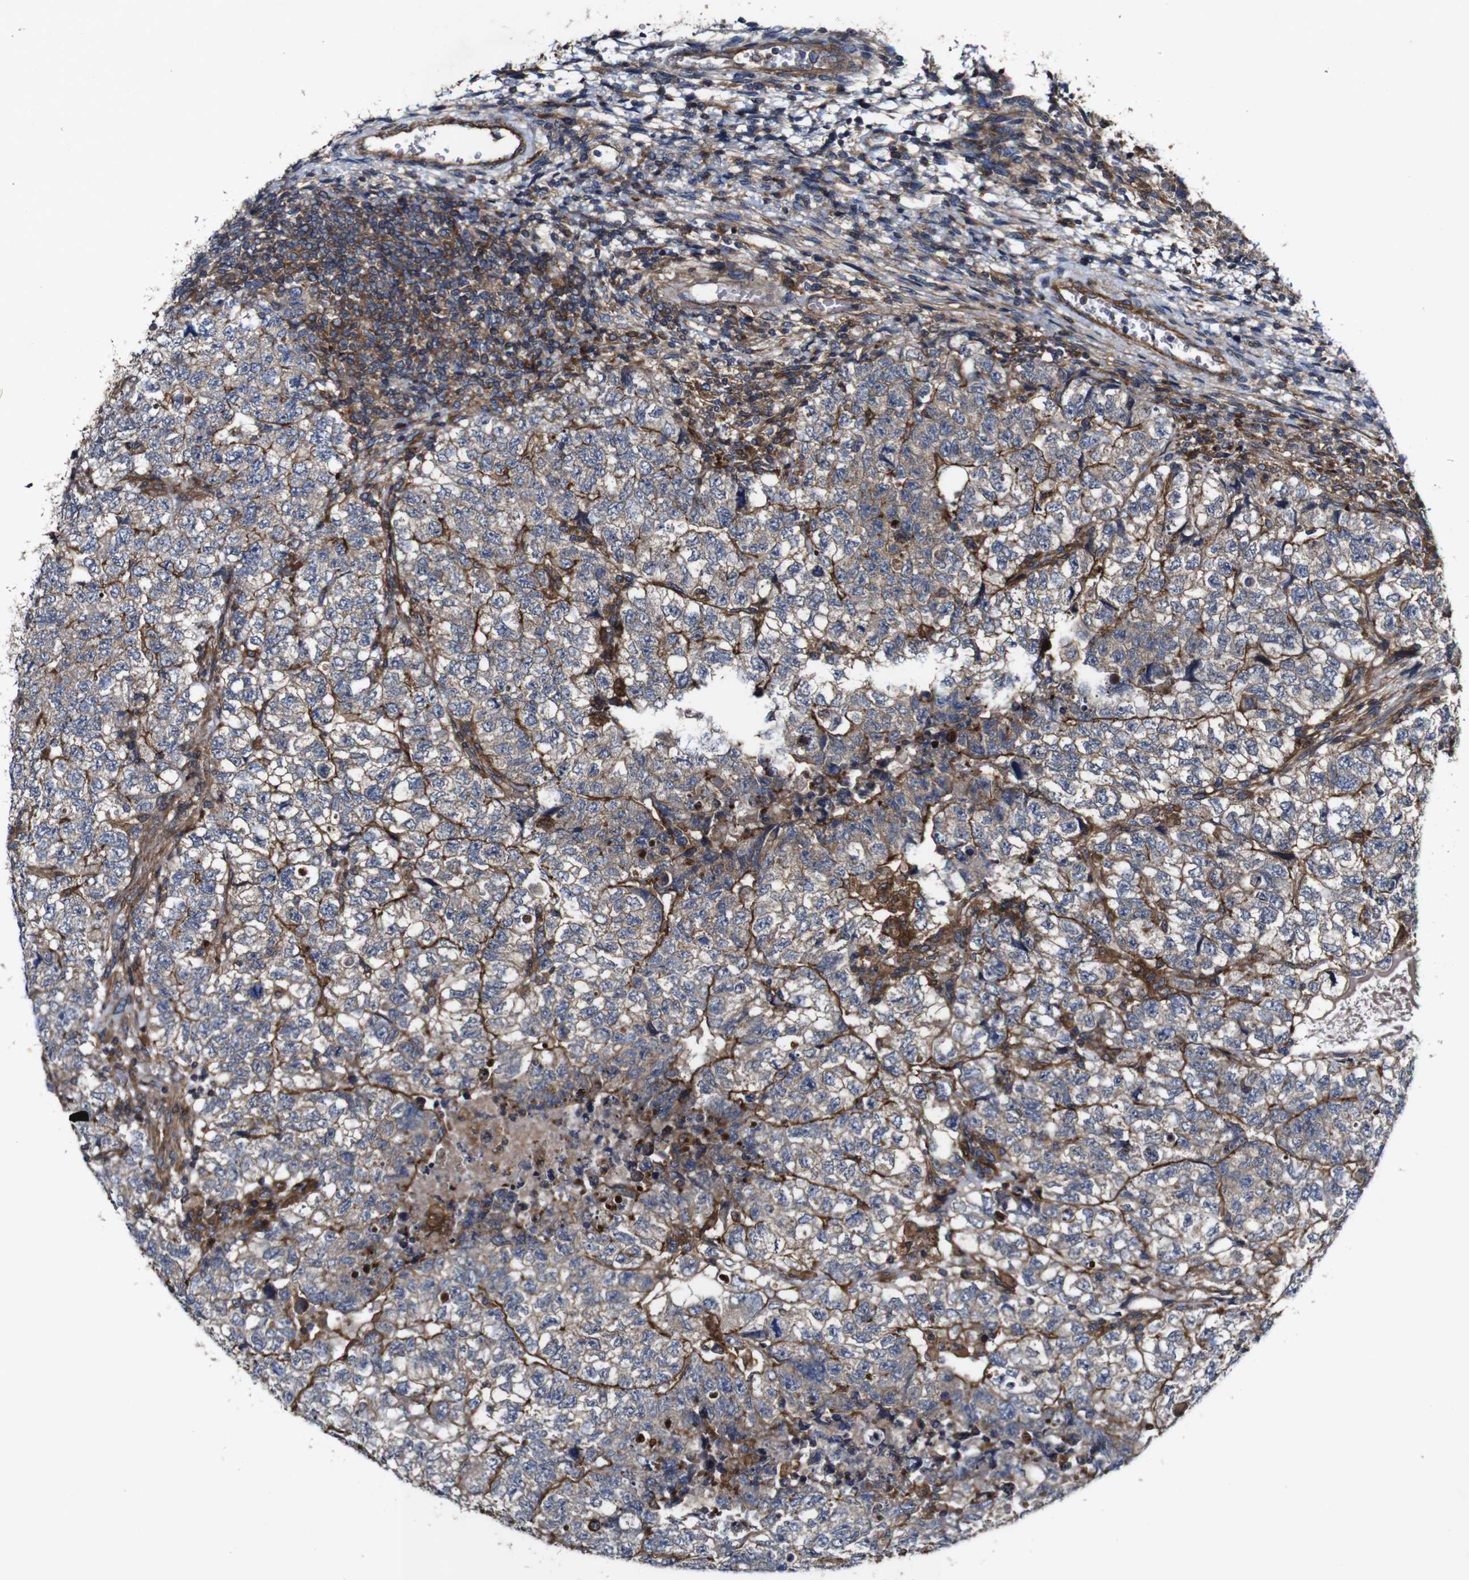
{"staining": {"intensity": "moderate", "quantity": "25%-75%", "location": "cytoplasmic/membranous"}, "tissue": "testis cancer", "cell_type": "Tumor cells", "image_type": "cancer", "snomed": [{"axis": "morphology", "description": "Carcinoma, Embryonal, NOS"}, {"axis": "topography", "description": "Testis"}], "caption": "A micrograph showing moderate cytoplasmic/membranous staining in approximately 25%-75% of tumor cells in embryonal carcinoma (testis), as visualized by brown immunohistochemical staining.", "gene": "GSDME", "patient": {"sex": "male", "age": 36}}